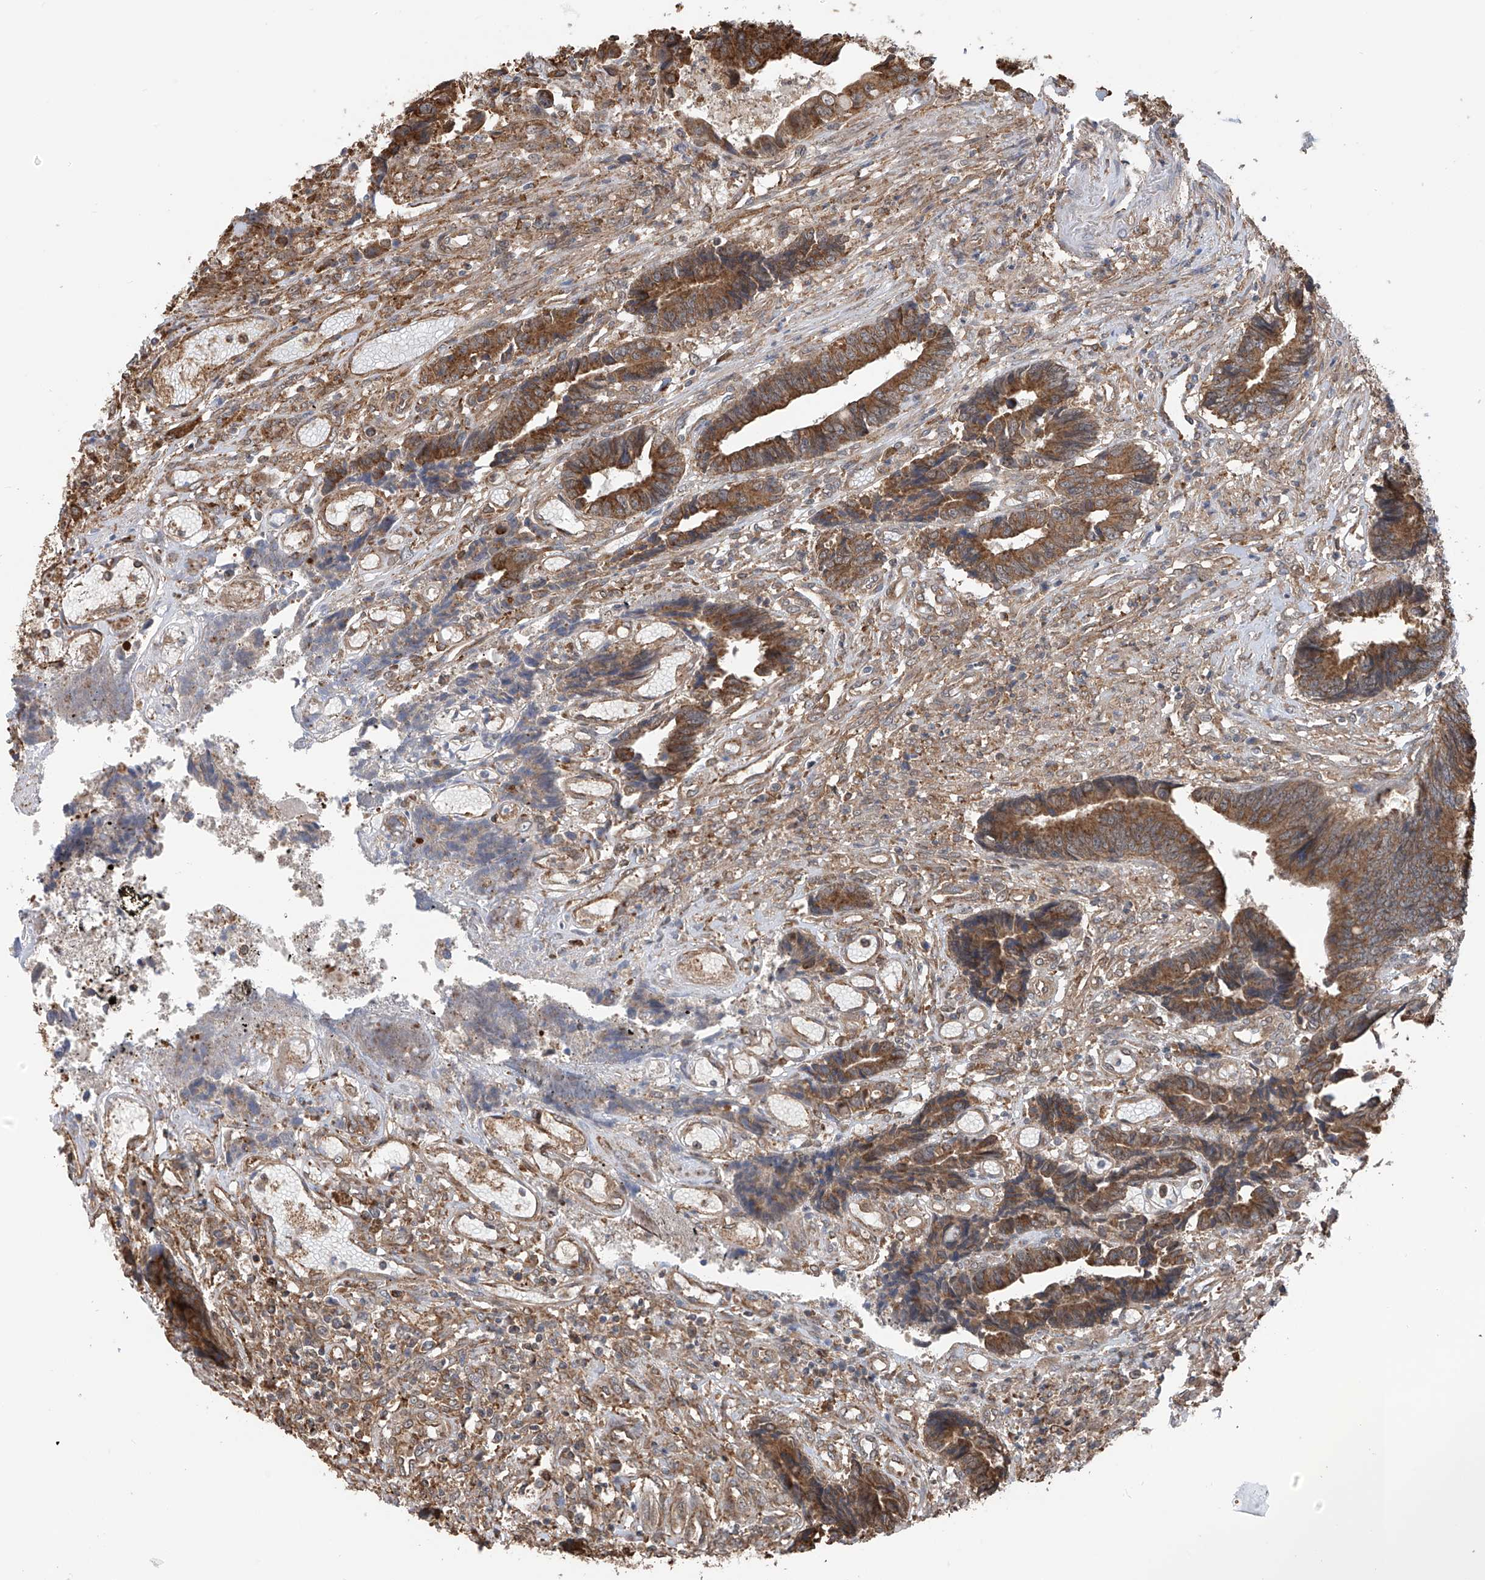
{"staining": {"intensity": "moderate", "quantity": ">75%", "location": "cytoplasmic/membranous"}, "tissue": "colorectal cancer", "cell_type": "Tumor cells", "image_type": "cancer", "snomed": [{"axis": "morphology", "description": "Adenocarcinoma, NOS"}, {"axis": "topography", "description": "Rectum"}], "caption": "Immunohistochemical staining of human colorectal cancer (adenocarcinoma) displays moderate cytoplasmic/membranous protein staining in about >75% of tumor cells. Using DAB (brown) and hematoxylin (blue) stains, captured at high magnification using brightfield microscopy.", "gene": "ZNF189", "patient": {"sex": "male", "age": 84}}